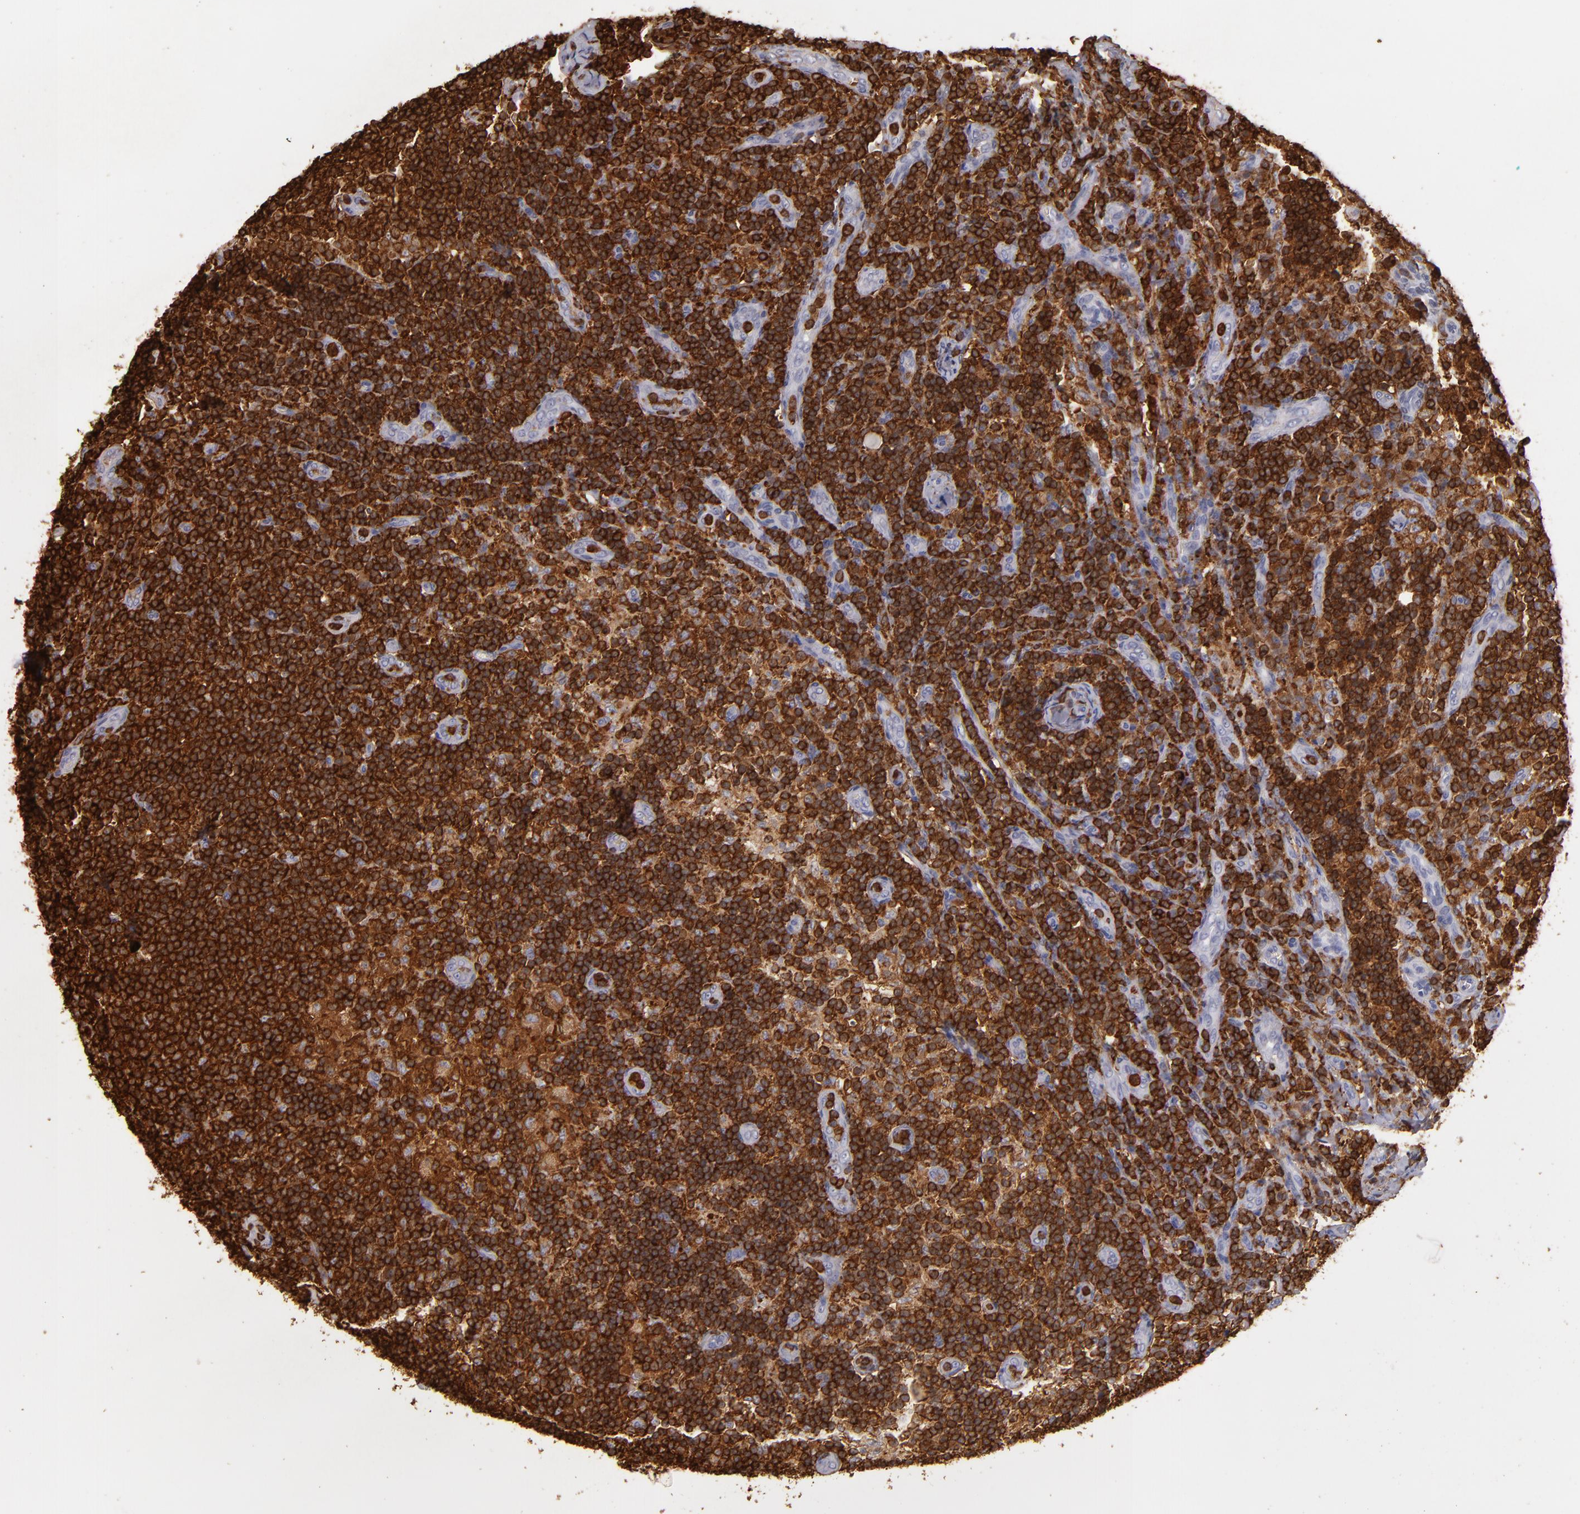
{"staining": {"intensity": "strong", "quantity": ">75%", "location": "cytoplasmic/membranous"}, "tissue": "lymph node", "cell_type": "Germinal center cells", "image_type": "normal", "snomed": [{"axis": "morphology", "description": "Normal tissue, NOS"}, {"axis": "morphology", "description": "Inflammation, NOS"}, {"axis": "topography", "description": "Lymph node"}], "caption": "Germinal center cells show high levels of strong cytoplasmic/membranous staining in about >75% of cells in unremarkable lymph node. Using DAB (brown) and hematoxylin (blue) stains, captured at high magnification using brightfield microscopy.", "gene": "WAS", "patient": {"sex": "male", "age": 46}}